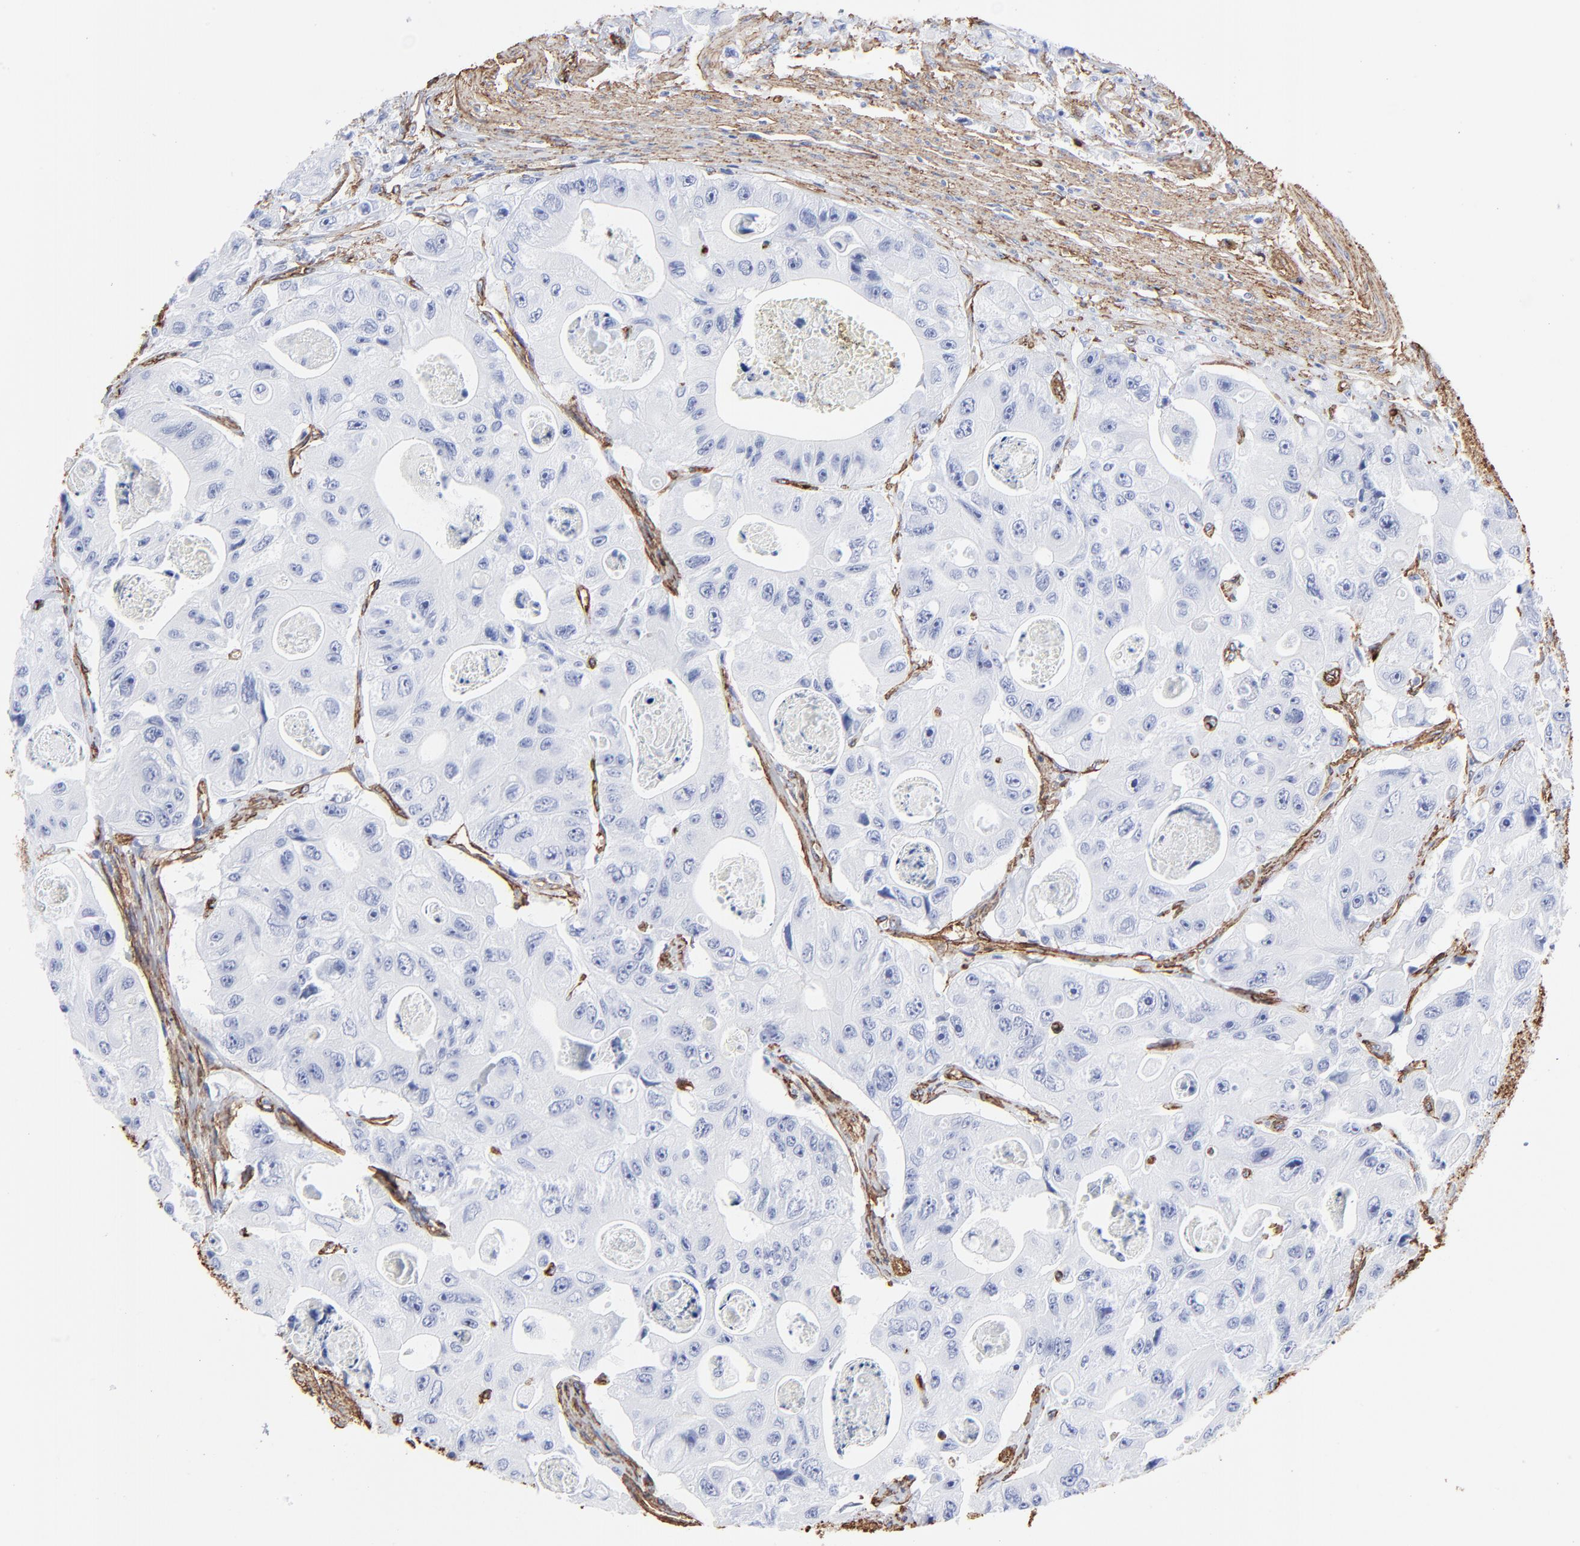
{"staining": {"intensity": "negative", "quantity": "none", "location": "none"}, "tissue": "colorectal cancer", "cell_type": "Tumor cells", "image_type": "cancer", "snomed": [{"axis": "morphology", "description": "Adenocarcinoma, NOS"}, {"axis": "topography", "description": "Colon"}], "caption": "Tumor cells are negative for brown protein staining in colorectal adenocarcinoma.", "gene": "CAV1", "patient": {"sex": "female", "age": 46}}